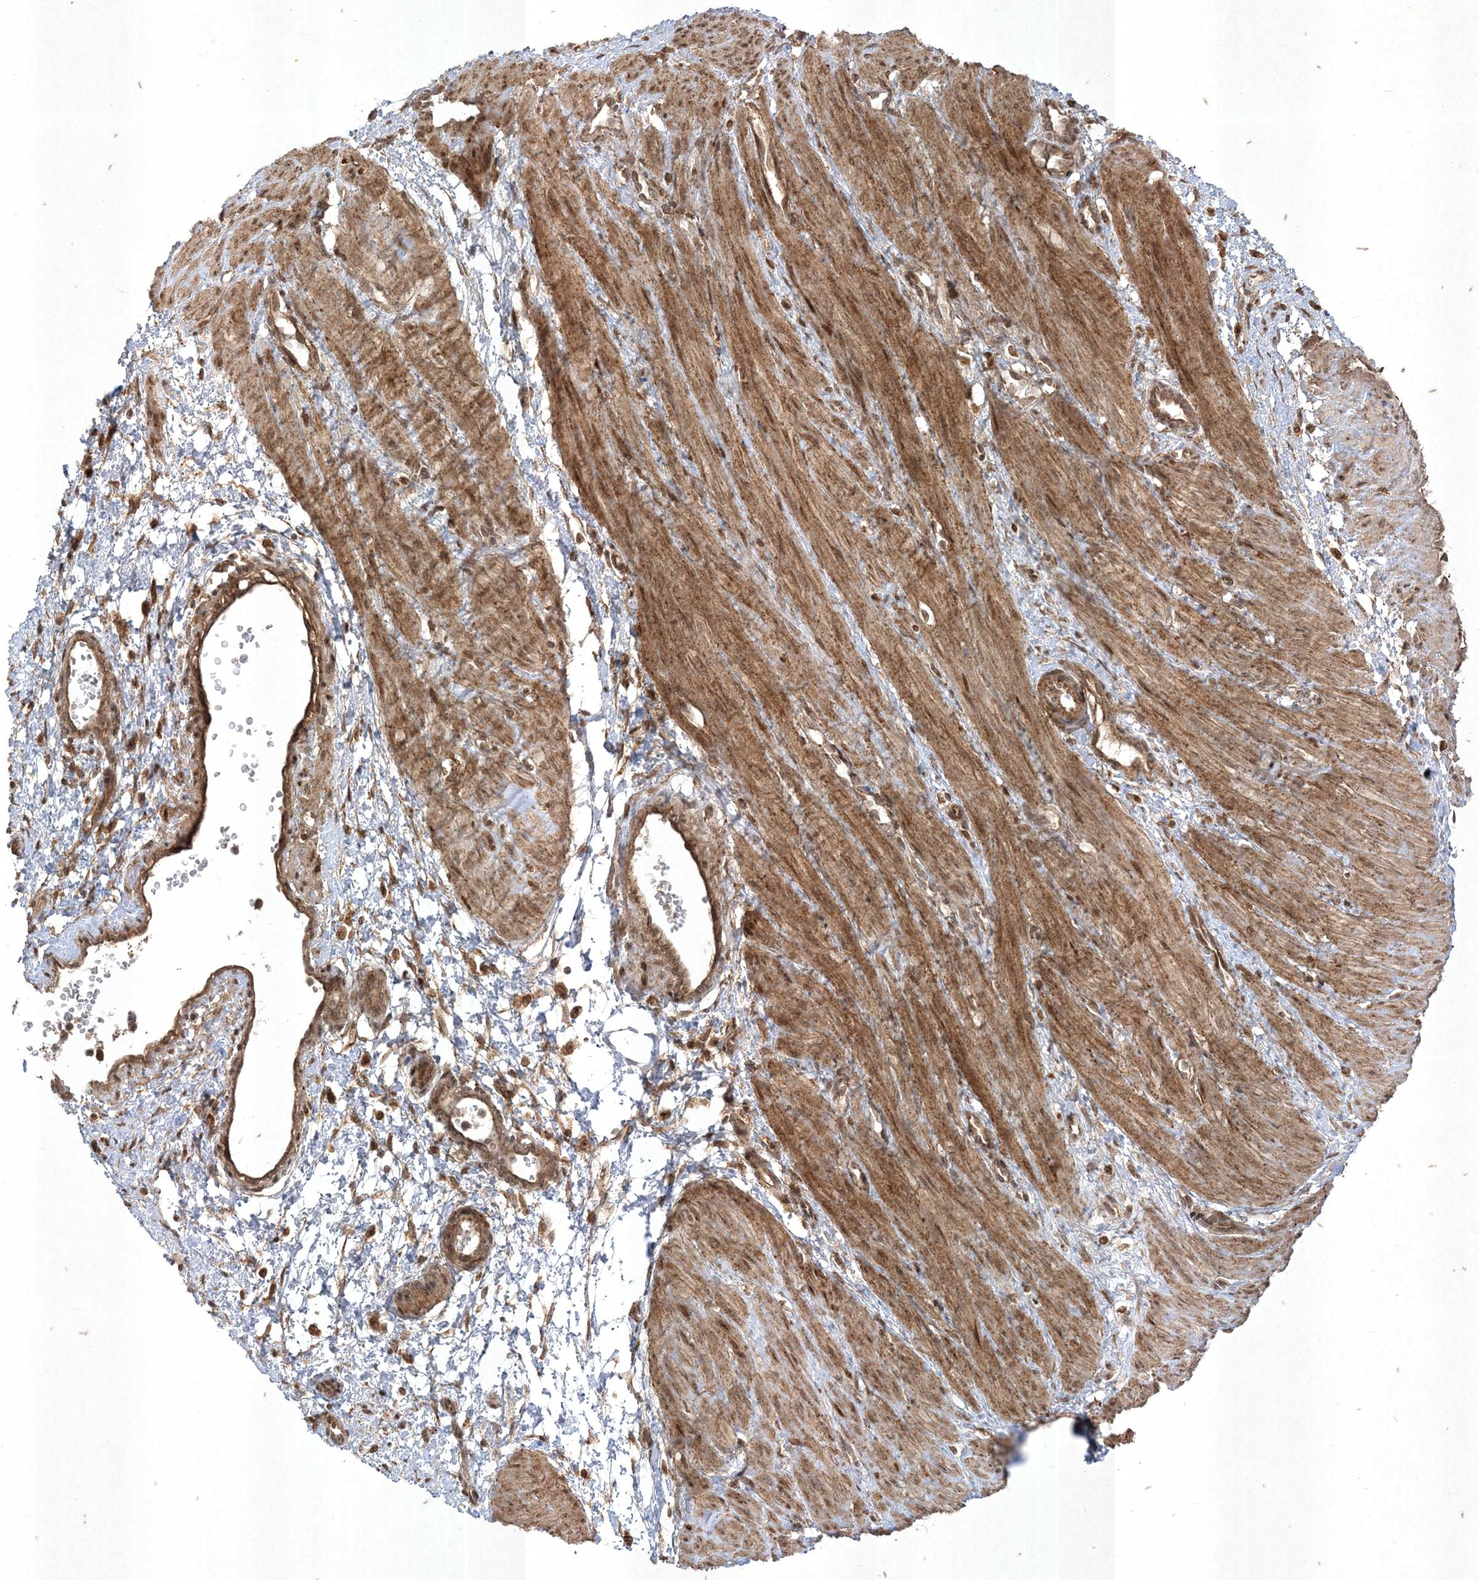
{"staining": {"intensity": "strong", "quantity": ">75%", "location": "cytoplasmic/membranous"}, "tissue": "smooth muscle", "cell_type": "Smooth muscle cells", "image_type": "normal", "snomed": [{"axis": "morphology", "description": "Normal tissue, NOS"}, {"axis": "topography", "description": "Endometrium"}], "caption": "A high amount of strong cytoplasmic/membranous positivity is seen in about >75% of smooth muscle cells in unremarkable smooth muscle. The staining was performed using DAB (3,3'-diaminobenzidine) to visualize the protein expression in brown, while the nuclei were stained in blue with hematoxylin (Magnification: 20x).", "gene": "RRAS", "patient": {"sex": "female", "age": 33}}